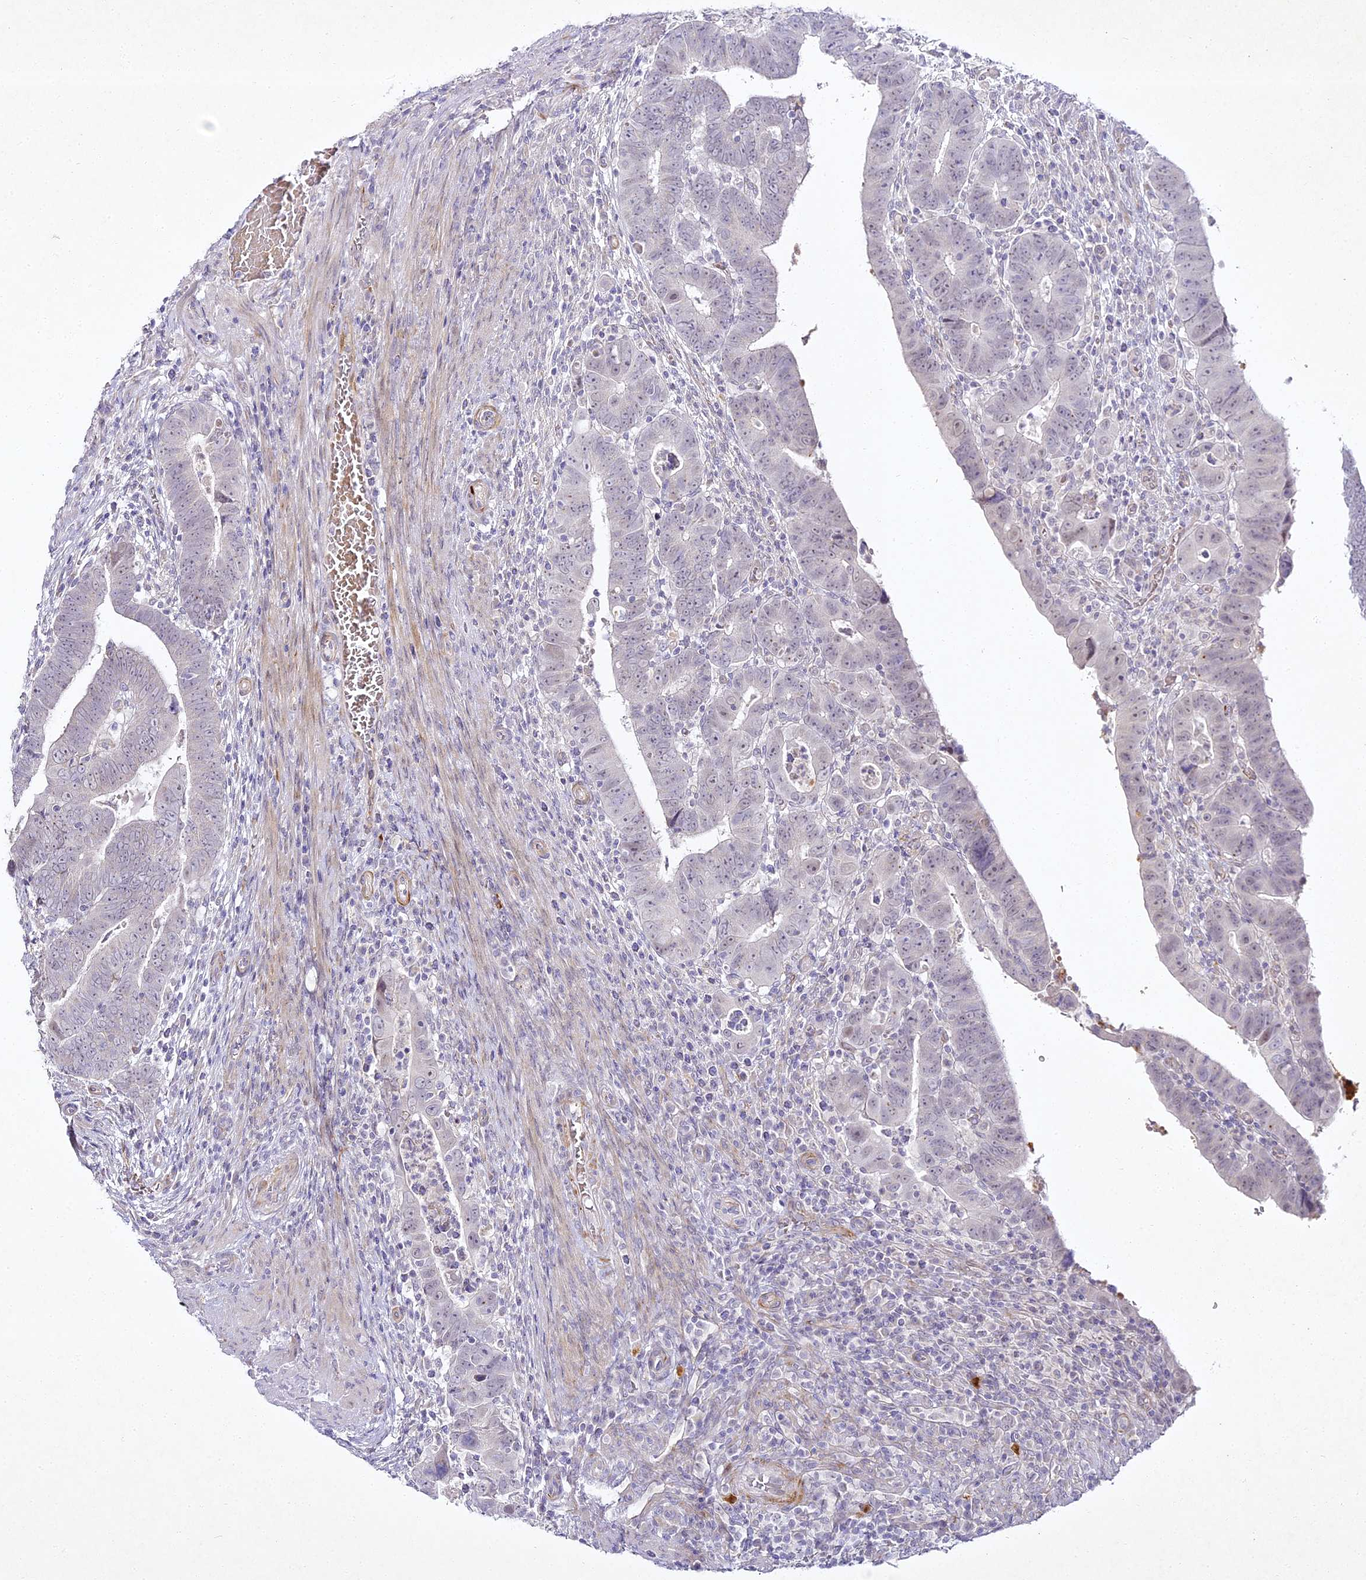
{"staining": {"intensity": "negative", "quantity": "none", "location": "none"}, "tissue": "colorectal cancer", "cell_type": "Tumor cells", "image_type": "cancer", "snomed": [{"axis": "morphology", "description": "Normal tissue, NOS"}, {"axis": "morphology", "description": "Adenocarcinoma, NOS"}, {"axis": "topography", "description": "Rectum"}], "caption": "Colorectal adenocarcinoma was stained to show a protein in brown. There is no significant positivity in tumor cells. (Brightfield microscopy of DAB IHC at high magnification).", "gene": "ALPG", "patient": {"sex": "female", "age": 65}}